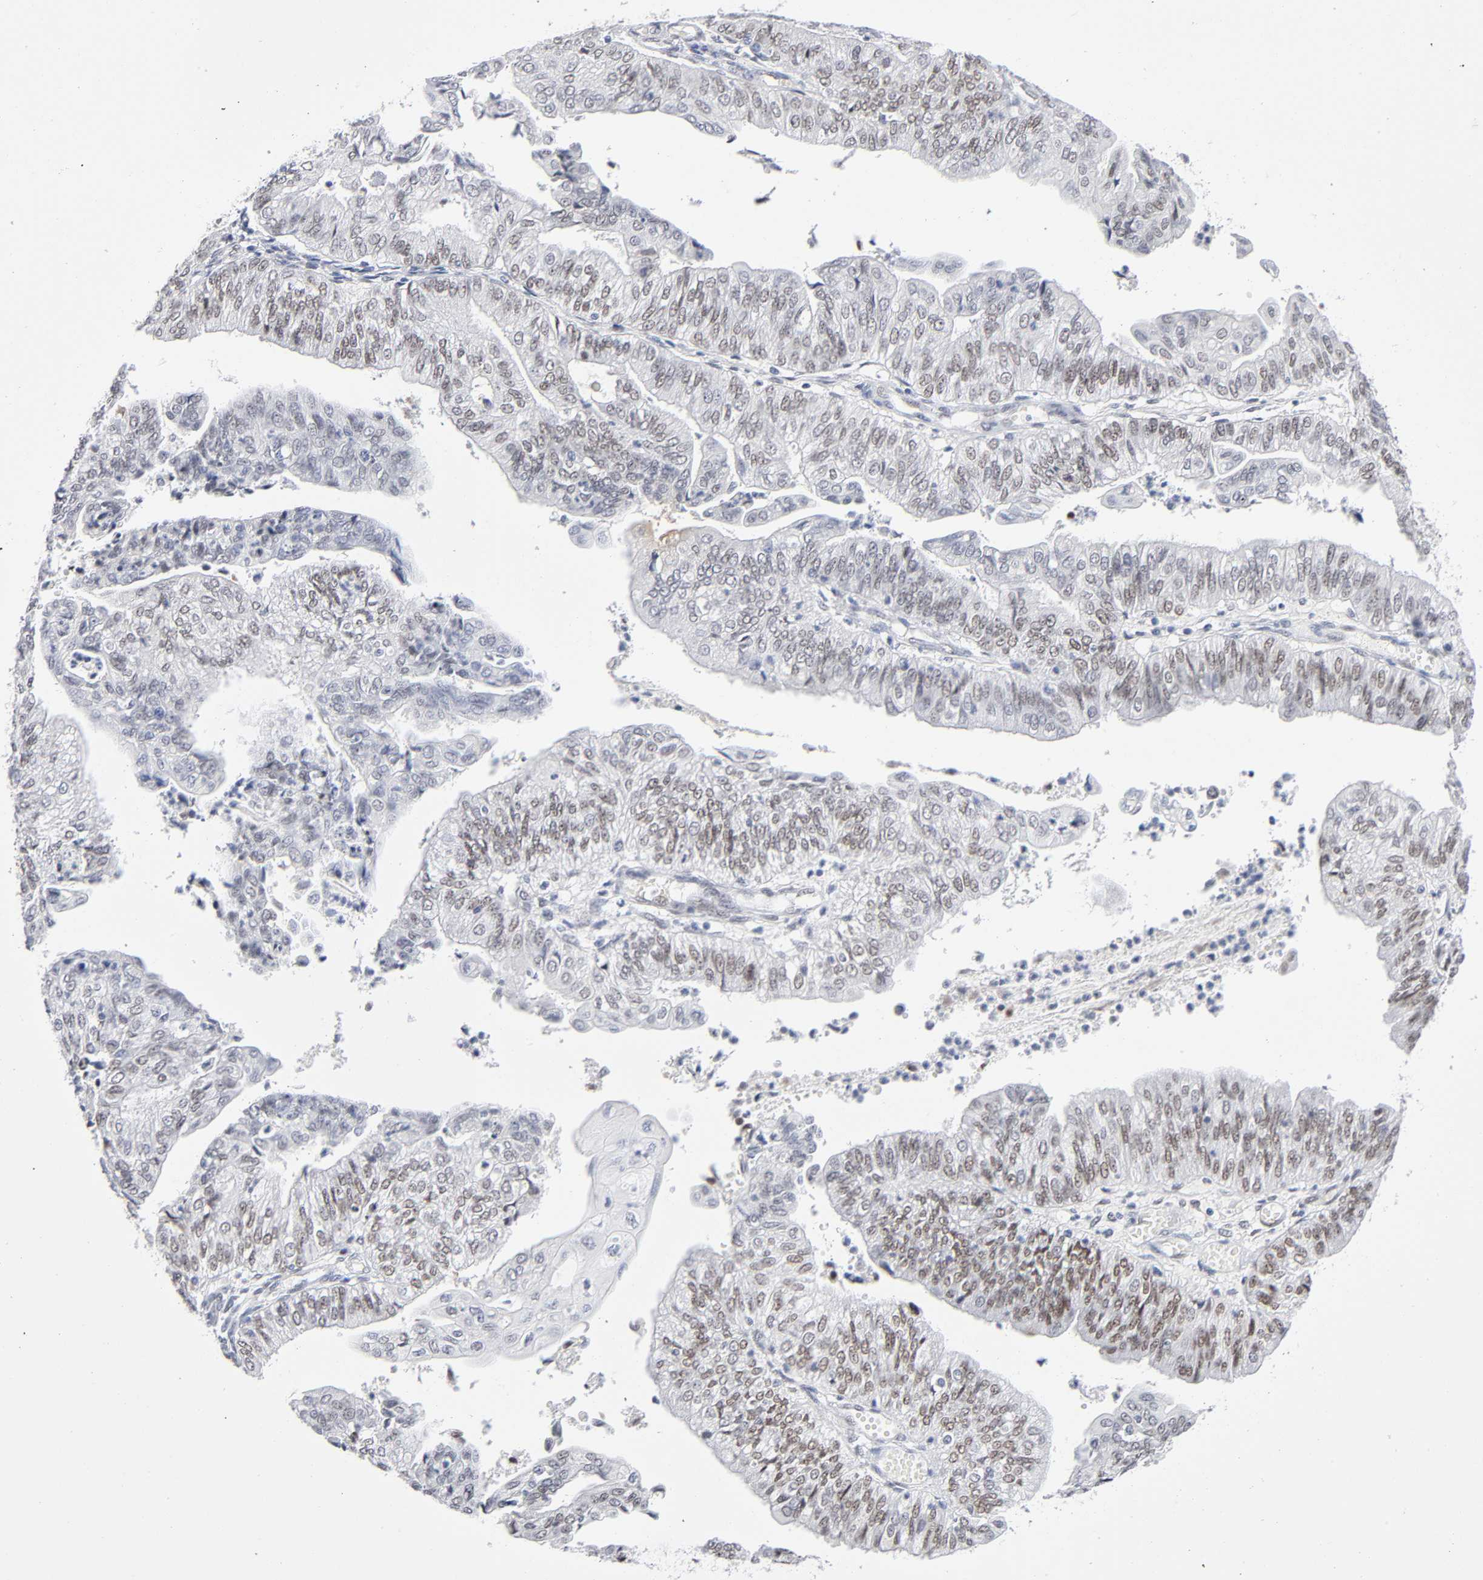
{"staining": {"intensity": "weak", "quantity": ">75%", "location": "nuclear"}, "tissue": "endometrial cancer", "cell_type": "Tumor cells", "image_type": "cancer", "snomed": [{"axis": "morphology", "description": "Adenocarcinoma, NOS"}, {"axis": "topography", "description": "Endometrium"}], "caption": "Endometrial cancer stained with DAB immunohistochemistry demonstrates low levels of weak nuclear expression in approximately >75% of tumor cells.", "gene": "NFIC", "patient": {"sex": "female", "age": 59}}